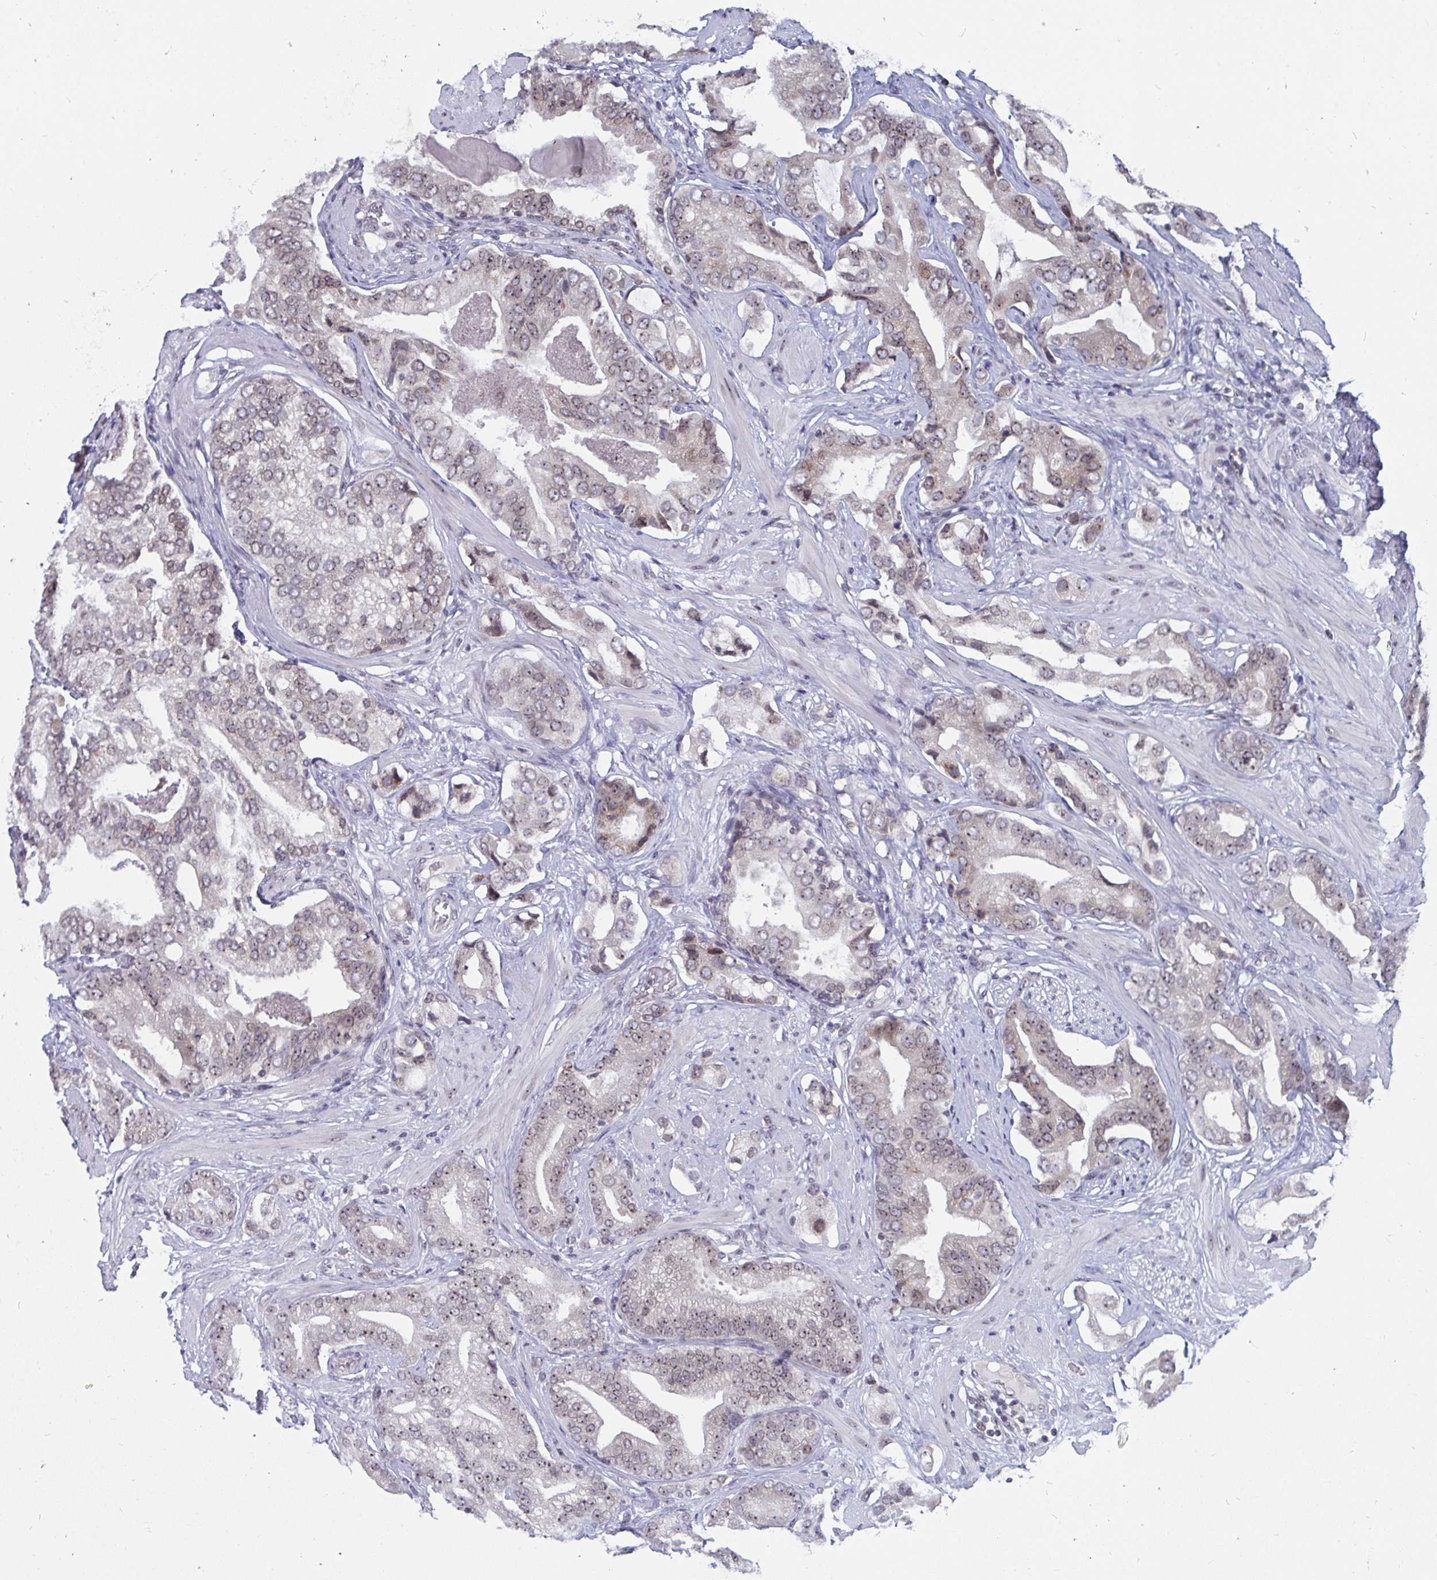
{"staining": {"intensity": "weak", "quantity": "25%-75%", "location": "nuclear"}, "tissue": "prostate cancer", "cell_type": "Tumor cells", "image_type": "cancer", "snomed": [{"axis": "morphology", "description": "Adenocarcinoma, Low grade"}, {"axis": "topography", "description": "Prostate"}], "caption": "IHC (DAB) staining of human adenocarcinoma (low-grade) (prostate) shows weak nuclear protein positivity in approximately 25%-75% of tumor cells. Nuclei are stained in blue.", "gene": "TRIP12", "patient": {"sex": "male", "age": 61}}